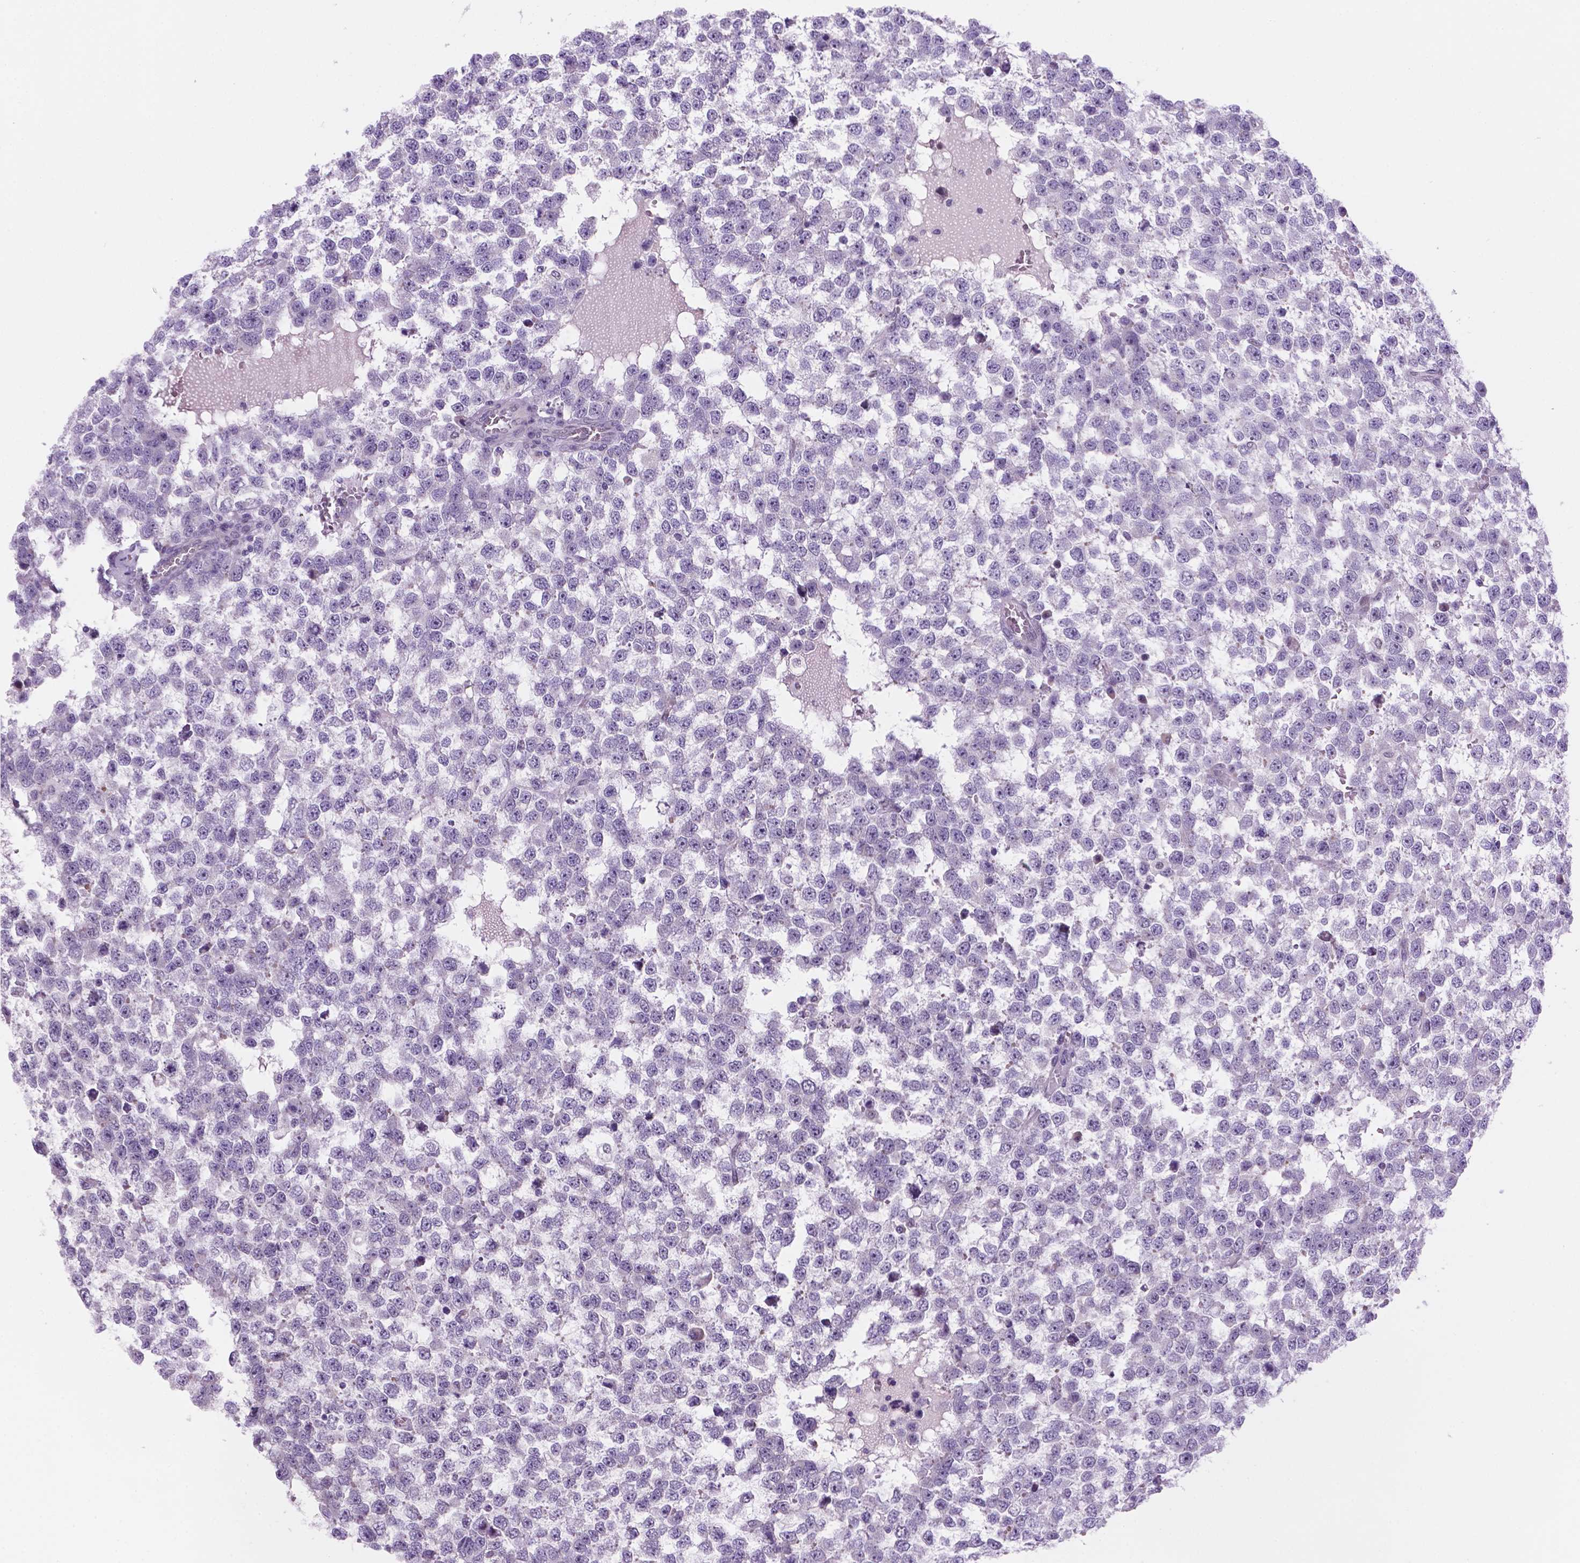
{"staining": {"intensity": "negative", "quantity": "none", "location": "none"}, "tissue": "testis cancer", "cell_type": "Tumor cells", "image_type": "cancer", "snomed": [{"axis": "morphology", "description": "Normal tissue, NOS"}, {"axis": "morphology", "description": "Seminoma, NOS"}, {"axis": "topography", "description": "Testis"}, {"axis": "topography", "description": "Epididymis"}], "caption": "This is an immunohistochemistry micrograph of human testis cancer (seminoma). There is no positivity in tumor cells.", "gene": "C18orf21", "patient": {"sex": "male", "age": 34}}